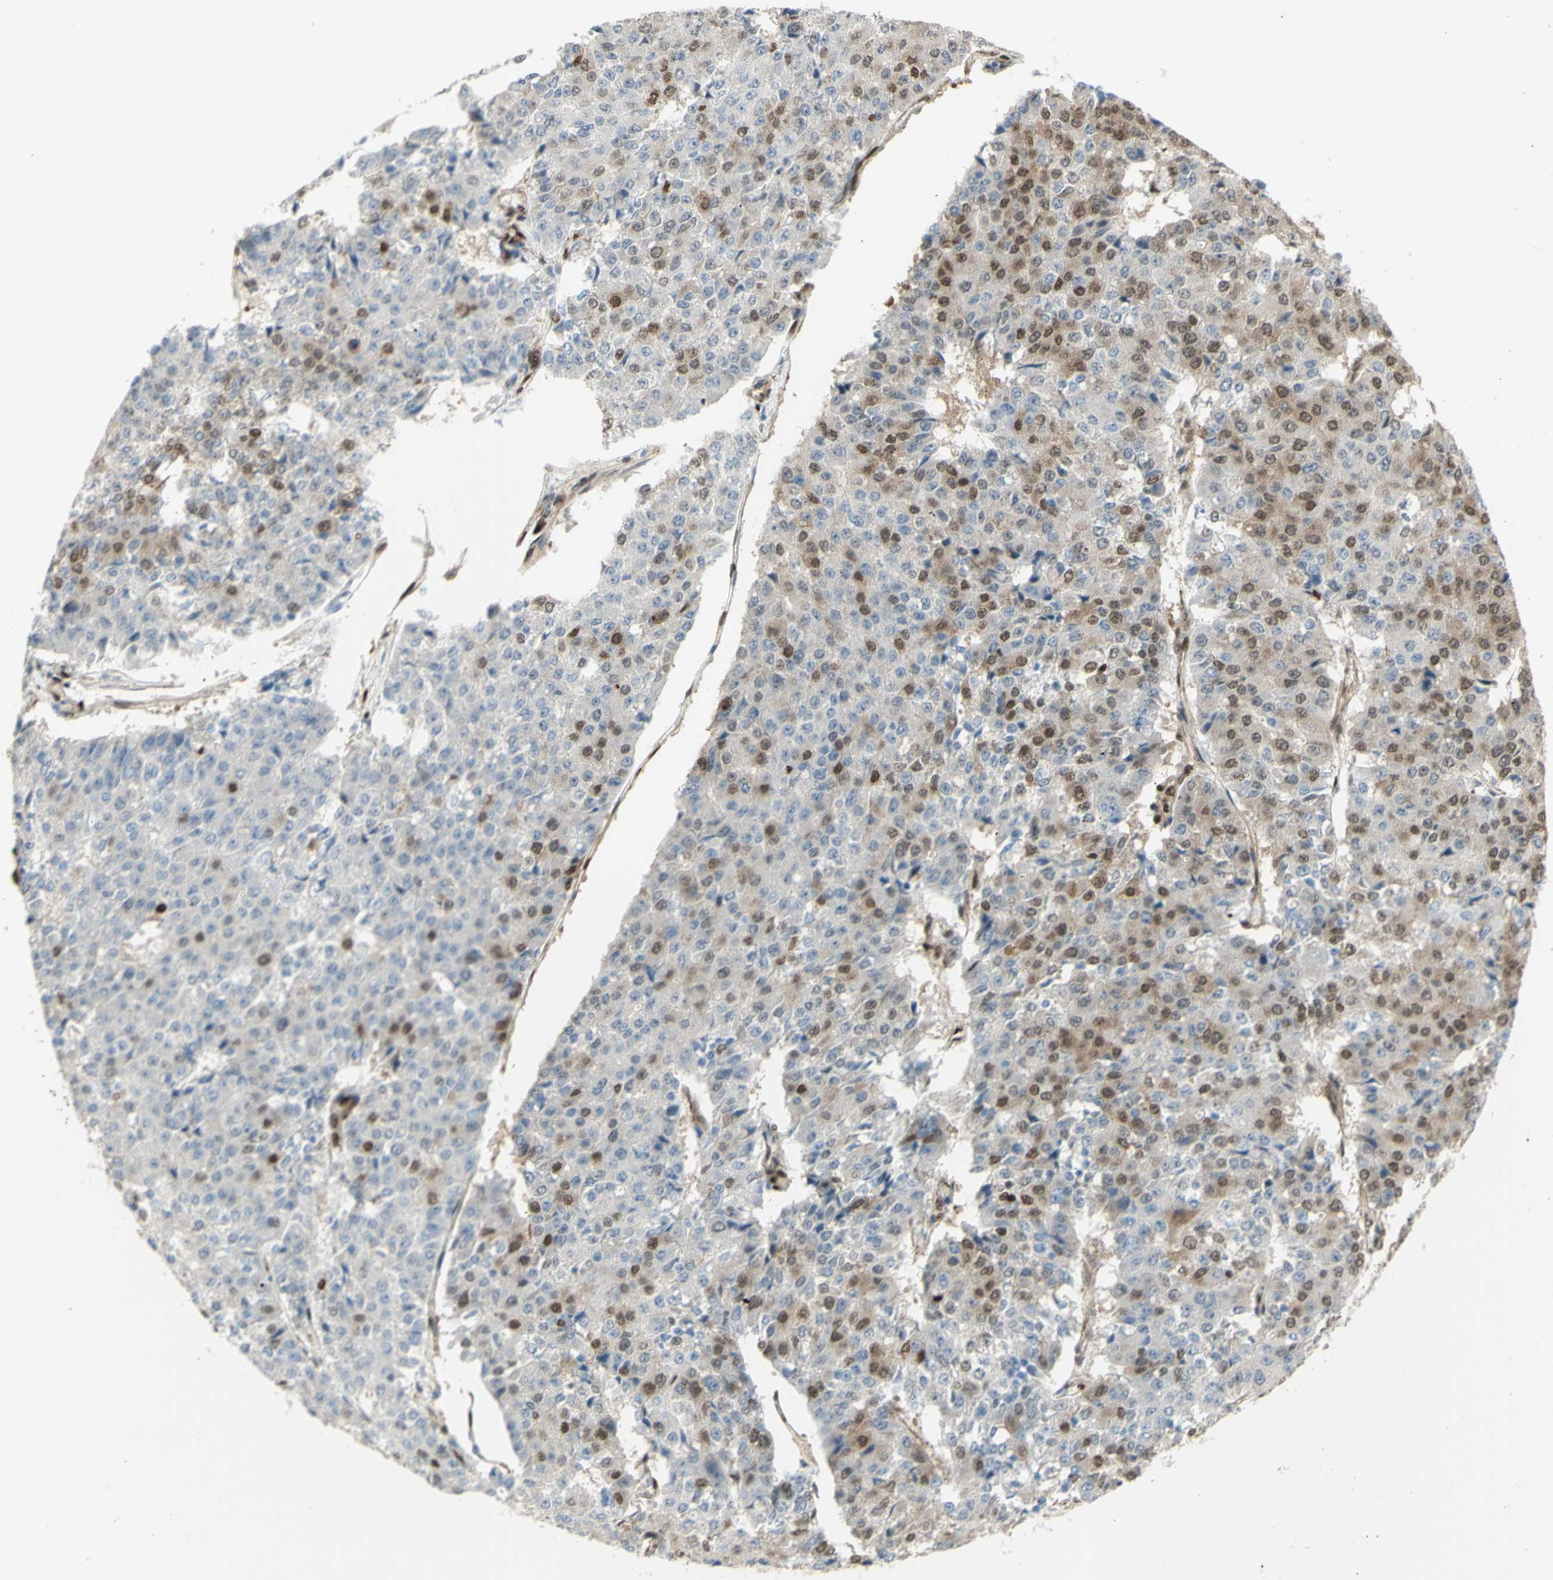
{"staining": {"intensity": "moderate", "quantity": "<25%", "location": "nuclear"}, "tissue": "pancreatic cancer", "cell_type": "Tumor cells", "image_type": "cancer", "snomed": [{"axis": "morphology", "description": "Adenocarcinoma, NOS"}, {"axis": "topography", "description": "Pancreas"}], "caption": "An image showing moderate nuclear positivity in approximately <25% of tumor cells in adenocarcinoma (pancreatic), as visualized by brown immunohistochemical staining.", "gene": "ZMYM6", "patient": {"sex": "male", "age": 50}}